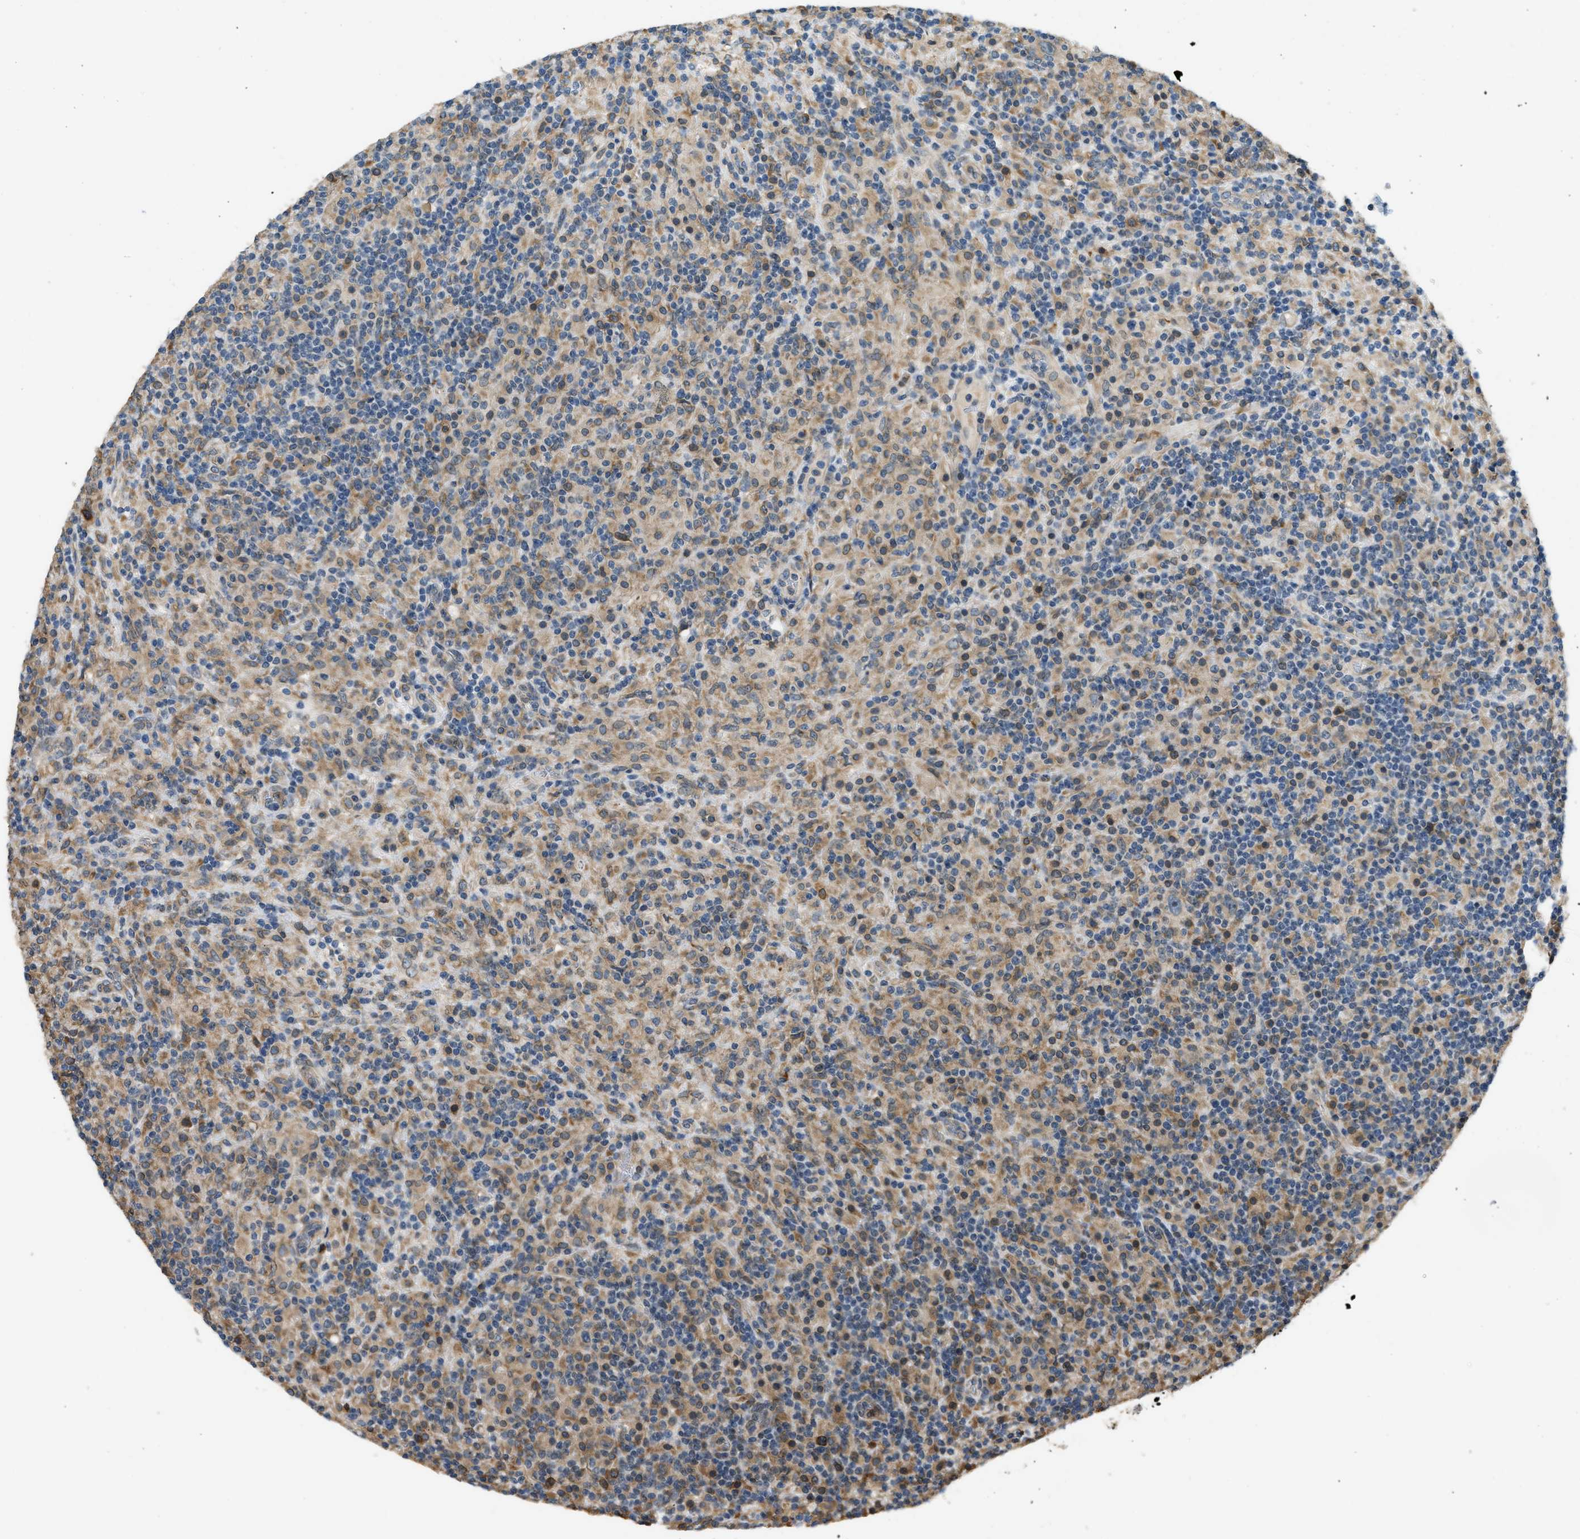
{"staining": {"intensity": "moderate", "quantity": "<25%", "location": "cytoplasmic/membranous,nuclear"}, "tissue": "lymphoma", "cell_type": "Tumor cells", "image_type": "cancer", "snomed": [{"axis": "morphology", "description": "Hodgkin's disease, NOS"}, {"axis": "topography", "description": "Lymph node"}], "caption": "This photomicrograph demonstrates IHC staining of human lymphoma, with low moderate cytoplasmic/membranous and nuclear positivity in about <25% of tumor cells.", "gene": "OS9", "patient": {"sex": "male", "age": 70}}